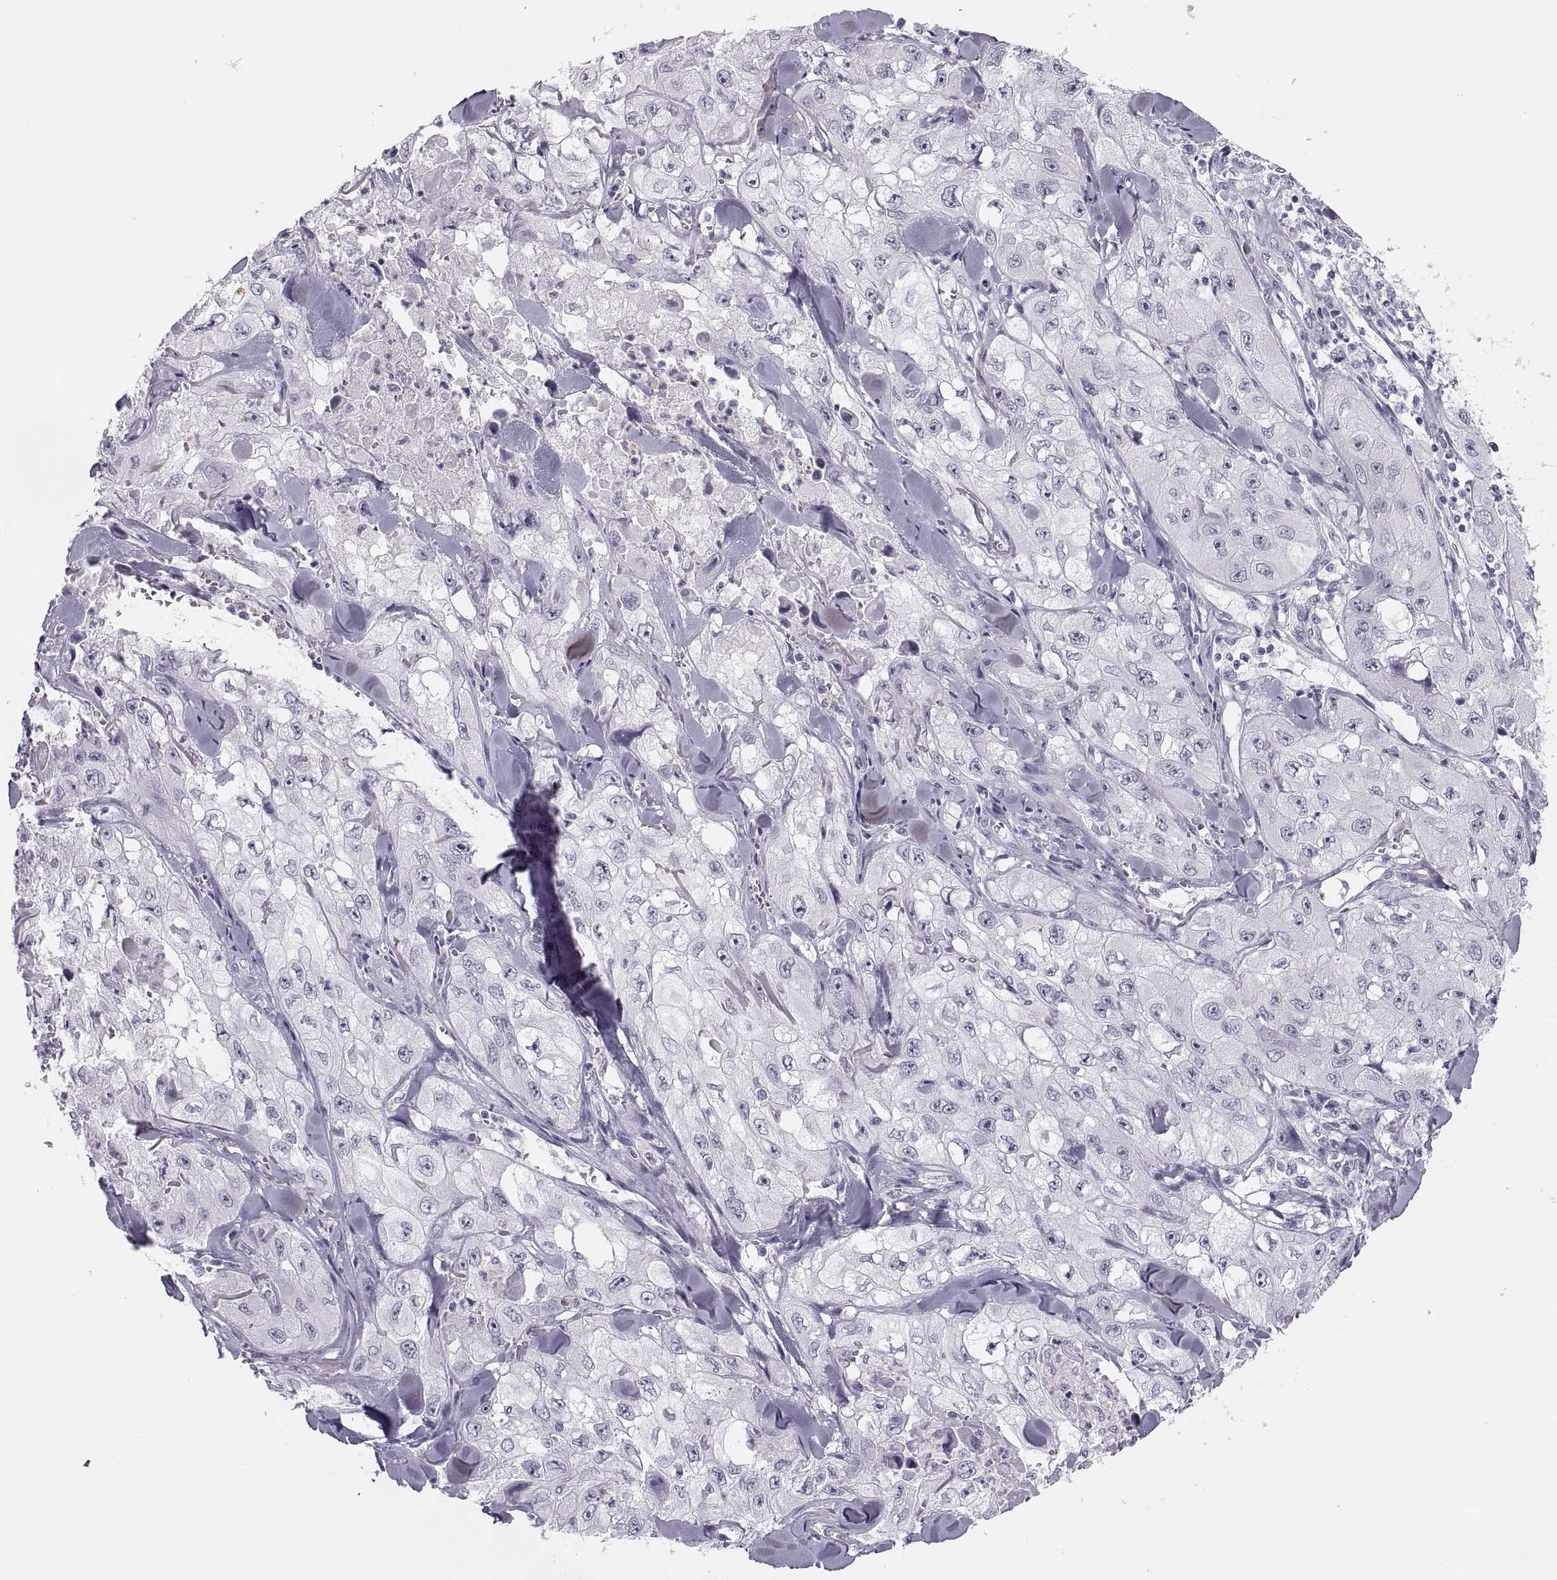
{"staining": {"intensity": "negative", "quantity": "none", "location": "none"}, "tissue": "skin cancer", "cell_type": "Tumor cells", "image_type": "cancer", "snomed": [{"axis": "morphology", "description": "Squamous cell carcinoma, NOS"}, {"axis": "topography", "description": "Skin"}, {"axis": "topography", "description": "Subcutis"}], "caption": "This is a photomicrograph of immunohistochemistry (IHC) staining of skin cancer (squamous cell carcinoma), which shows no staining in tumor cells.", "gene": "C3orf22", "patient": {"sex": "male", "age": 73}}